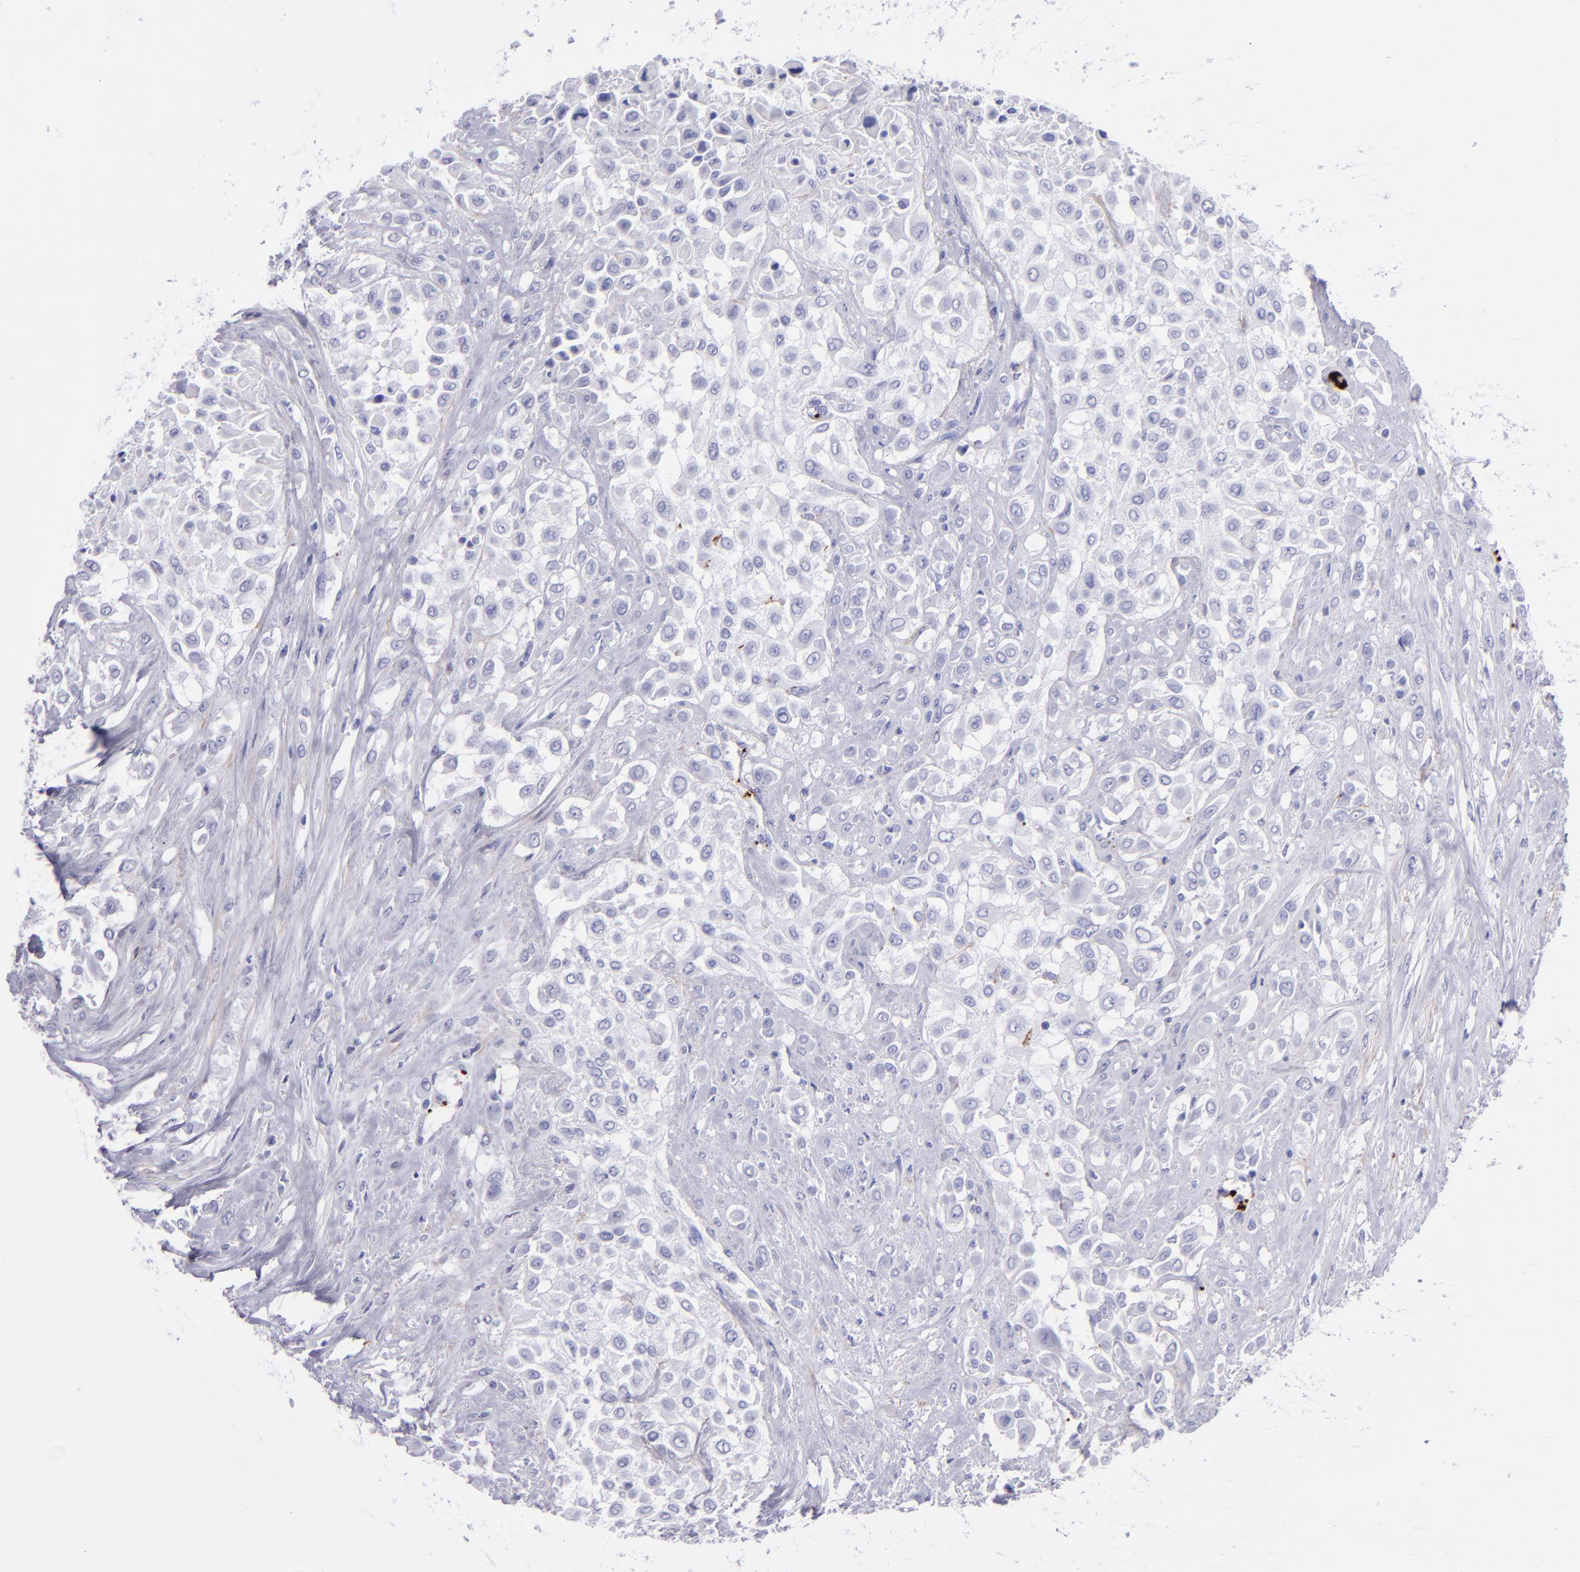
{"staining": {"intensity": "negative", "quantity": "none", "location": "none"}, "tissue": "urothelial cancer", "cell_type": "Tumor cells", "image_type": "cancer", "snomed": [{"axis": "morphology", "description": "Urothelial carcinoma, High grade"}, {"axis": "topography", "description": "Urinary bladder"}], "caption": "A photomicrograph of human urothelial carcinoma (high-grade) is negative for staining in tumor cells.", "gene": "EFCAB13", "patient": {"sex": "male", "age": 57}}